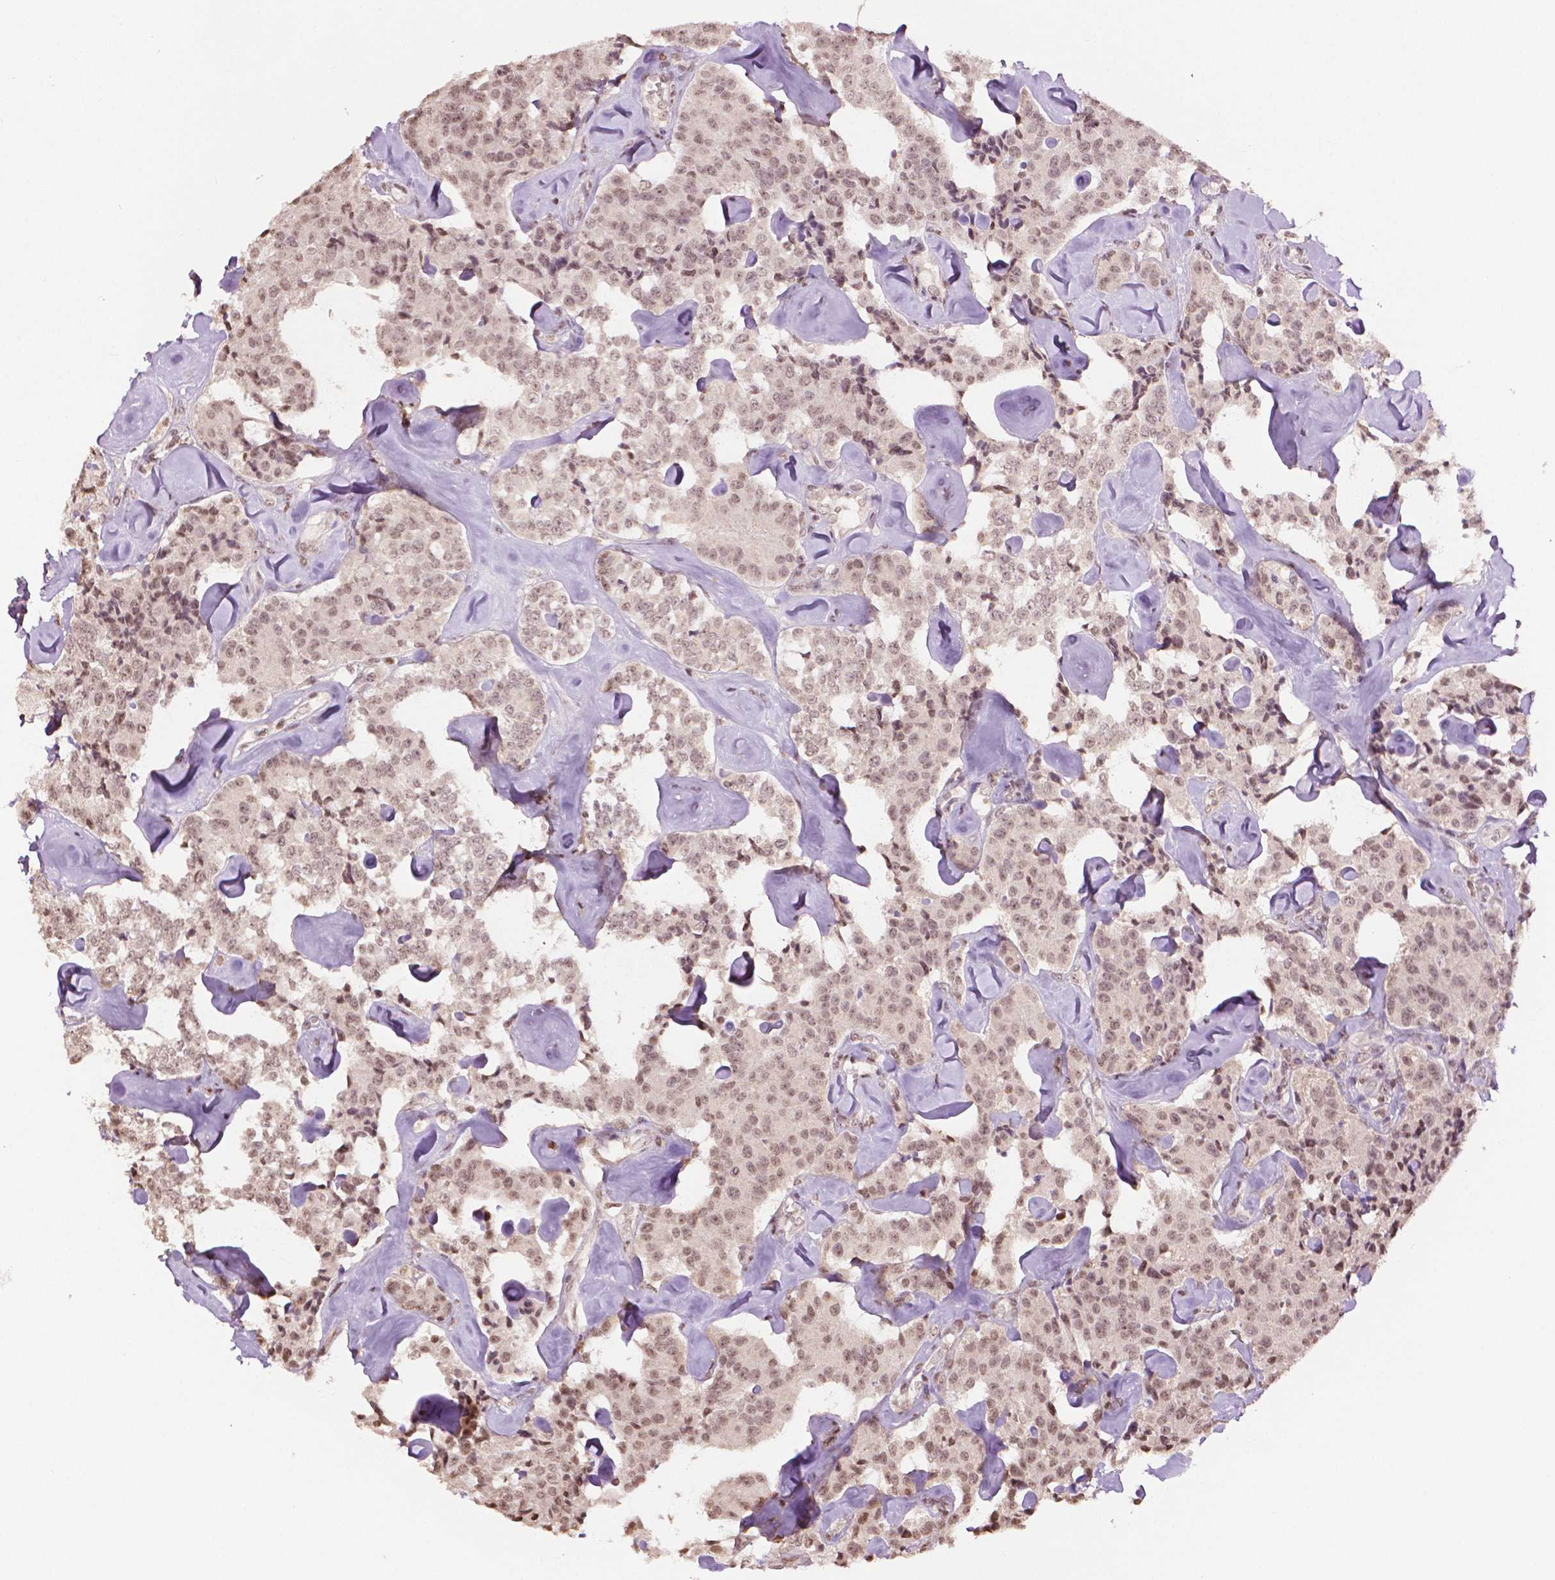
{"staining": {"intensity": "moderate", "quantity": ">75%", "location": "nuclear"}, "tissue": "carcinoid", "cell_type": "Tumor cells", "image_type": "cancer", "snomed": [{"axis": "morphology", "description": "Carcinoid, malignant, NOS"}, {"axis": "topography", "description": "Pancreas"}], "caption": "Immunohistochemical staining of human carcinoid exhibits medium levels of moderate nuclear protein expression in approximately >75% of tumor cells.", "gene": "DEK", "patient": {"sex": "male", "age": 41}}